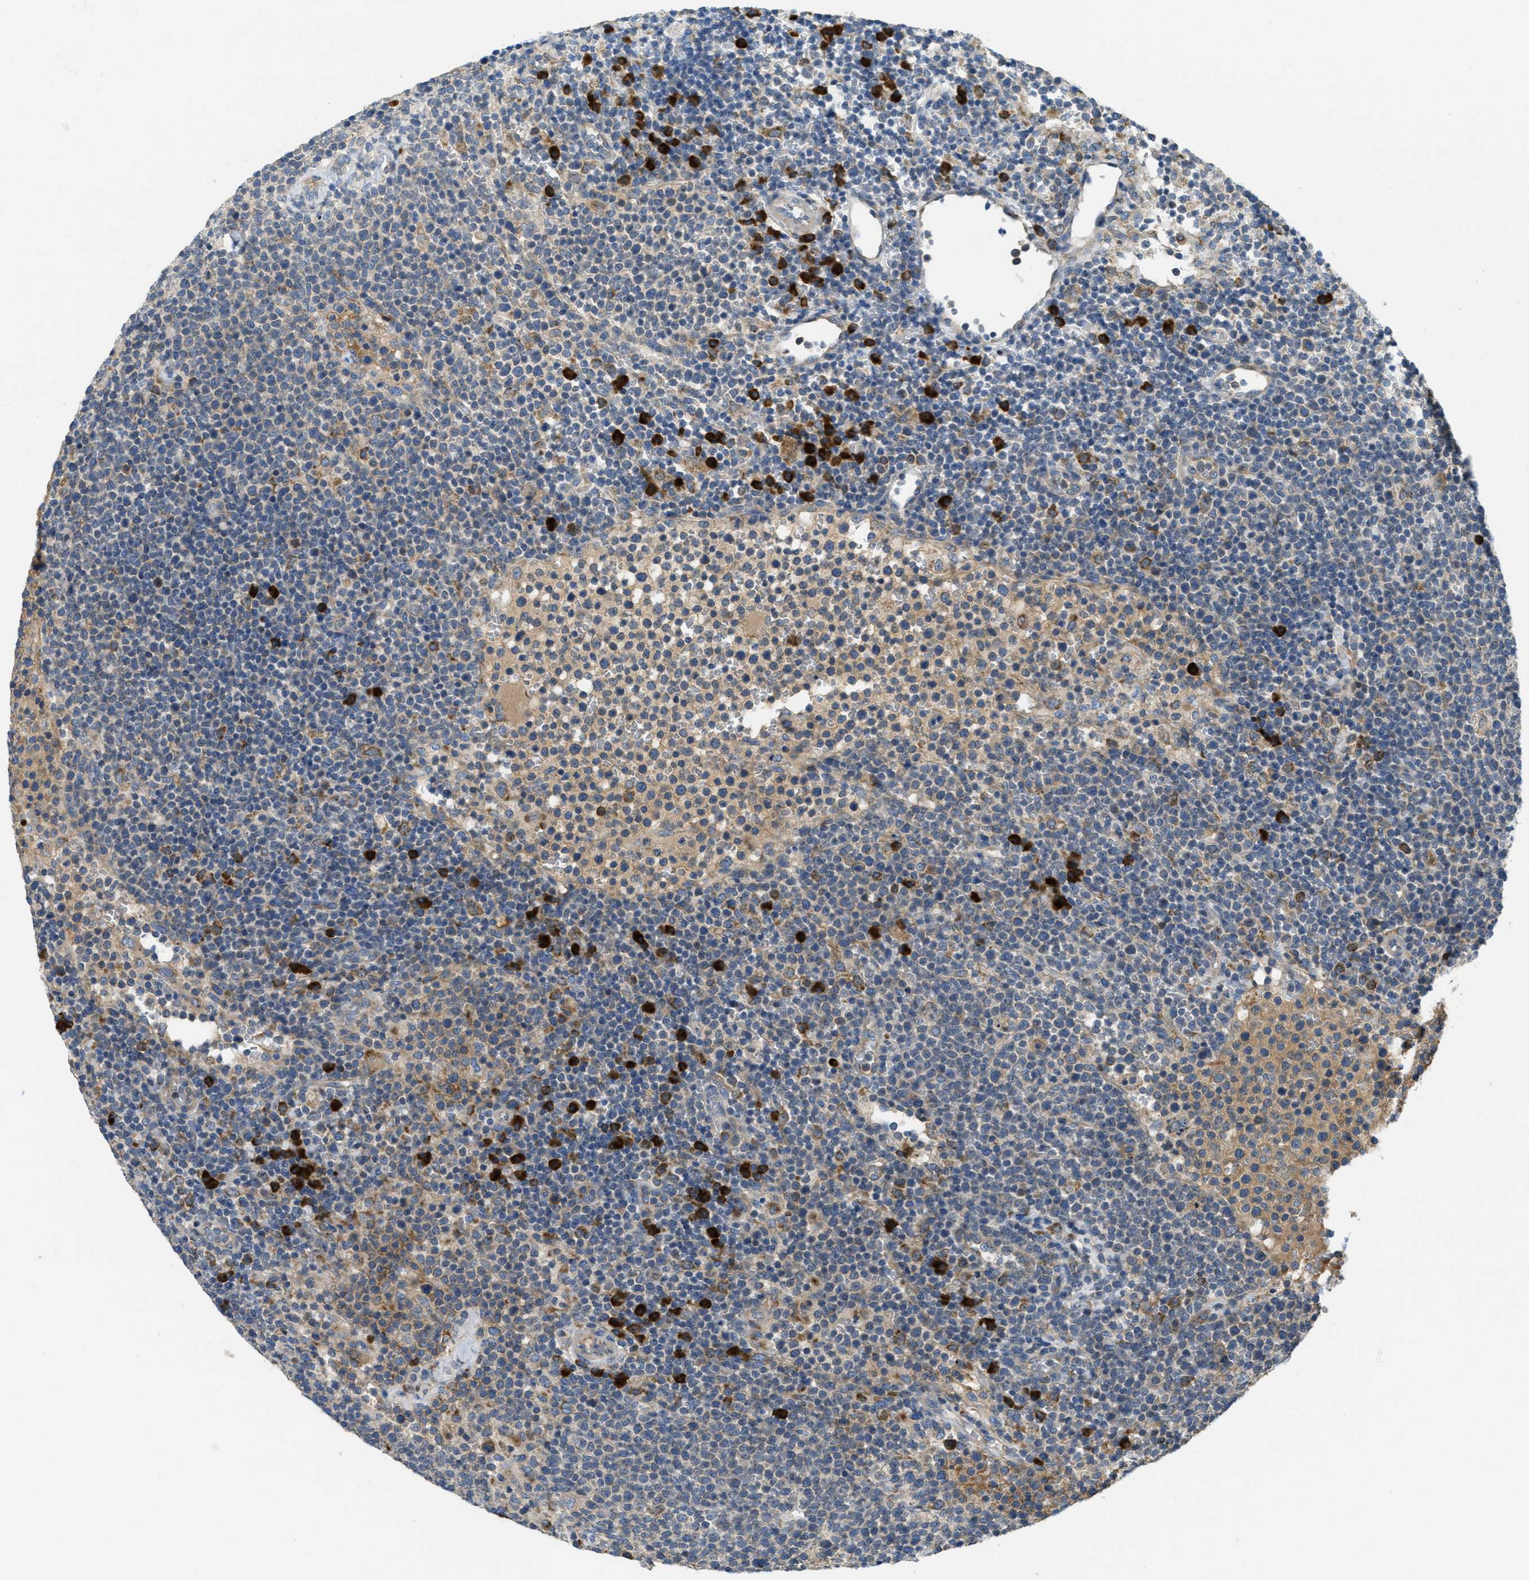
{"staining": {"intensity": "negative", "quantity": "none", "location": "none"}, "tissue": "lymphoma", "cell_type": "Tumor cells", "image_type": "cancer", "snomed": [{"axis": "morphology", "description": "Malignant lymphoma, non-Hodgkin's type, High grade"}, {"axis": "topography", "description": "Lymph node"}], "caption": "Protein analysis of lymphoma shows no significant positivity in tumor cells. Nuclei are stained in blue.", "gene": "SSR1", "patient": {"sex": "male", "age": 61}}